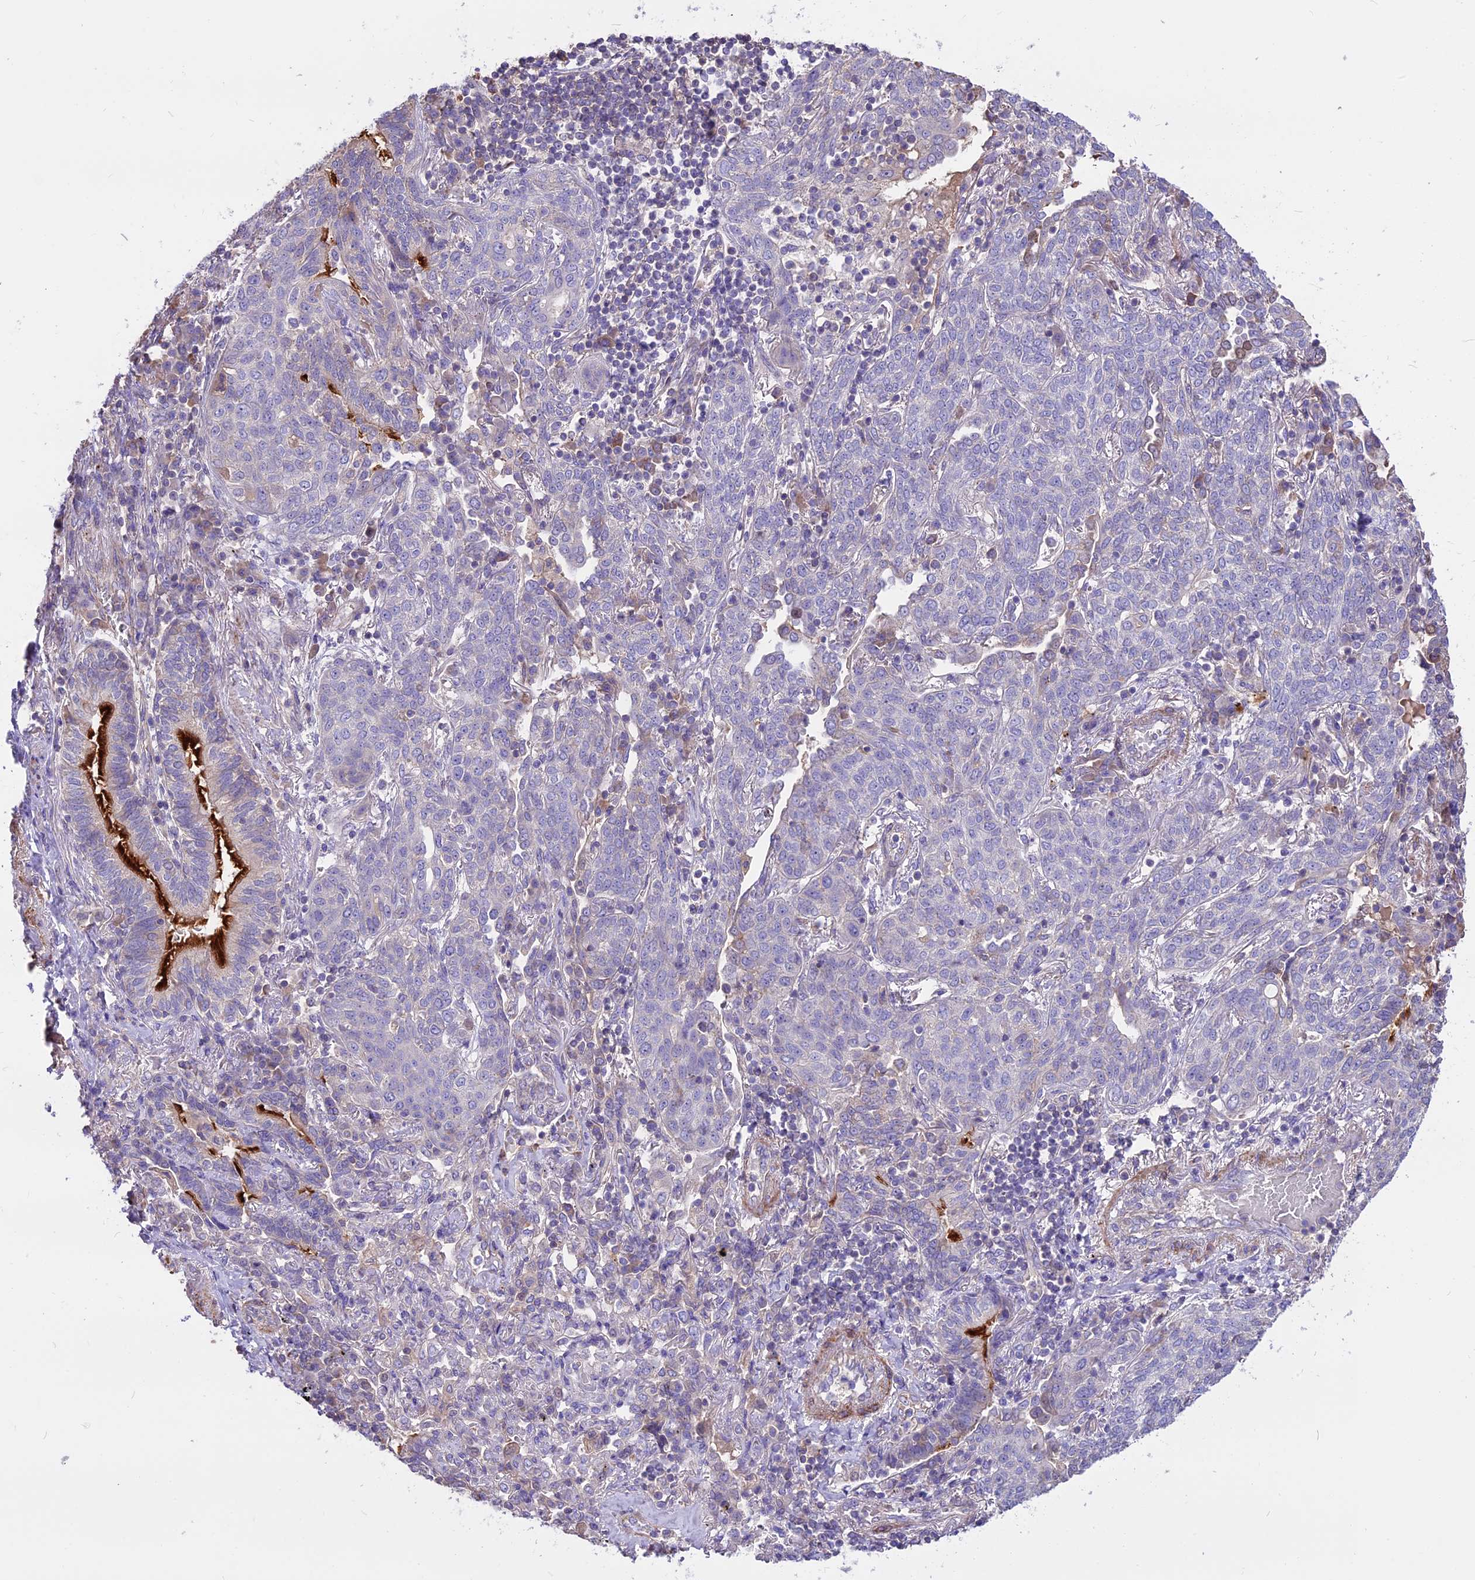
{"staining": {"intensity": "weak", "quantity": "<25%", "location": "cytoplasmic/membranous"}, "tissue": "lung cancer", "cell_type": "Tumor cells", "image_type": "cancer", "snomed": [{"axis": "morphology", "description": "Squamous cell carcinoma, NOS"}, {"axis": "topography", "description": "Lung"}], "caption": "Histopathology image shows no significant protein positivity in tumor cells of lung cancer (squamous cell carcinoma).", "gene": "ANO3", "patient": {"sex": "female", "age": 70}}